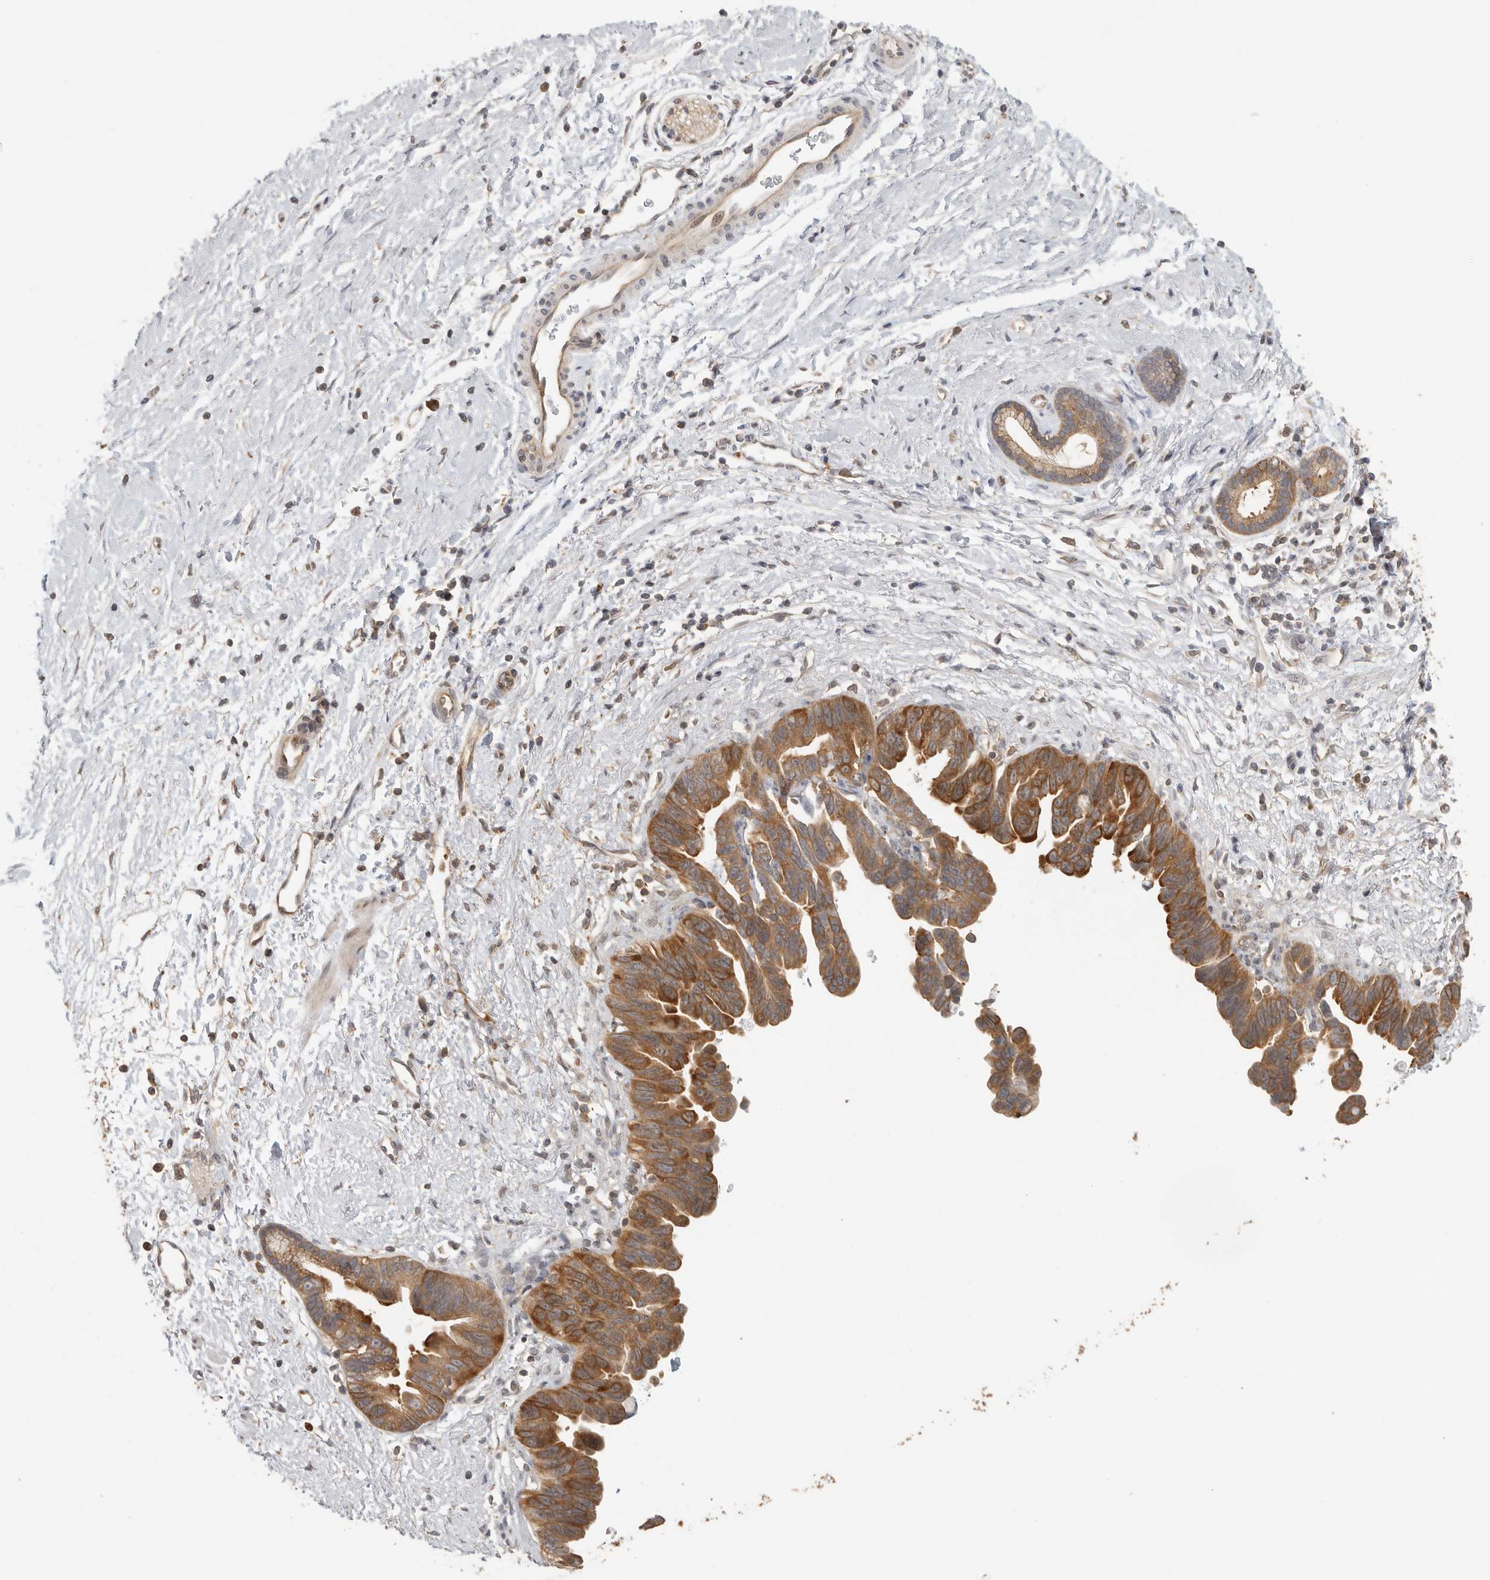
{"staining": {"intensity": "strong", "quantity": "25%-75%", "location": "cytoplasmic/membranous"}, "tissue": "pancreatic cancer", "cell_type": "Tumor cells", "image_type": "cancer", "snomed": [{"axis": "morphology", "description": "Adenocarcinoma, NOS"}, {"axis": "topography", "description": "Pancreas"}], "caption": "This is a micrograph of IHC staining of pancreatic adenocarcinoma, which shows strong positivity in the cytoplasmic/membranous of tumor cells.", "gene": "CCT8", "patient": {"sex": "female", "age": 72}}